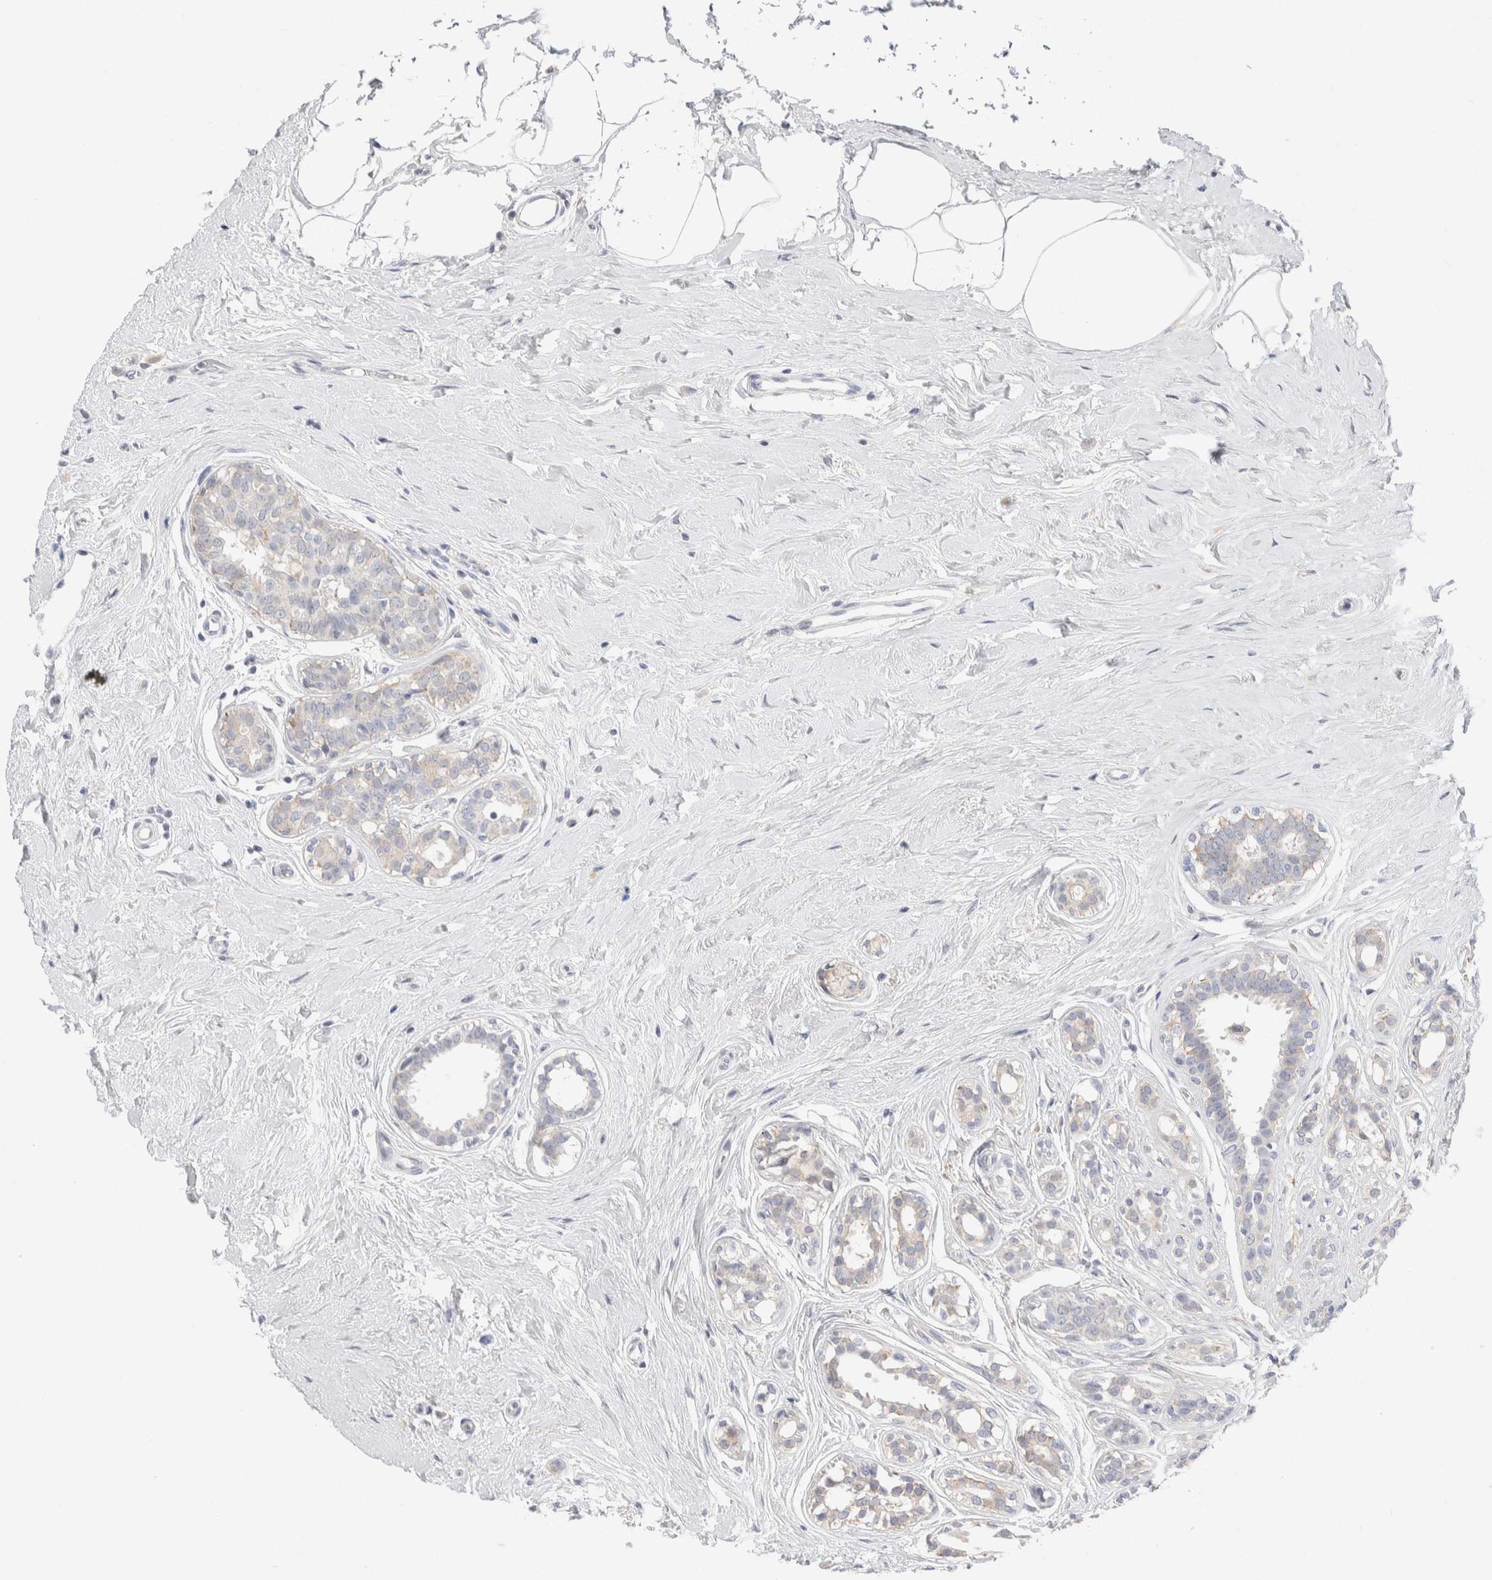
{"staining": {"intensity": "weak", "quantity": "<25%", "location": "cytoplasmic/membranous"}, "tissue": "breast cancer", "cell_type": "Tumor cells", "image_type": "cancer", "snomed": [{"axis": "morphology", "description": "Duct carcinoma"}, {"axis": "topography", "description": "Breast"}], "caption": "This is an IHC micrograph of human breast intraductal carcinoma. There is no positivity in tumor cells.", "gene": "CMTM4", "patient": {"sex": "female", "age": 55}}